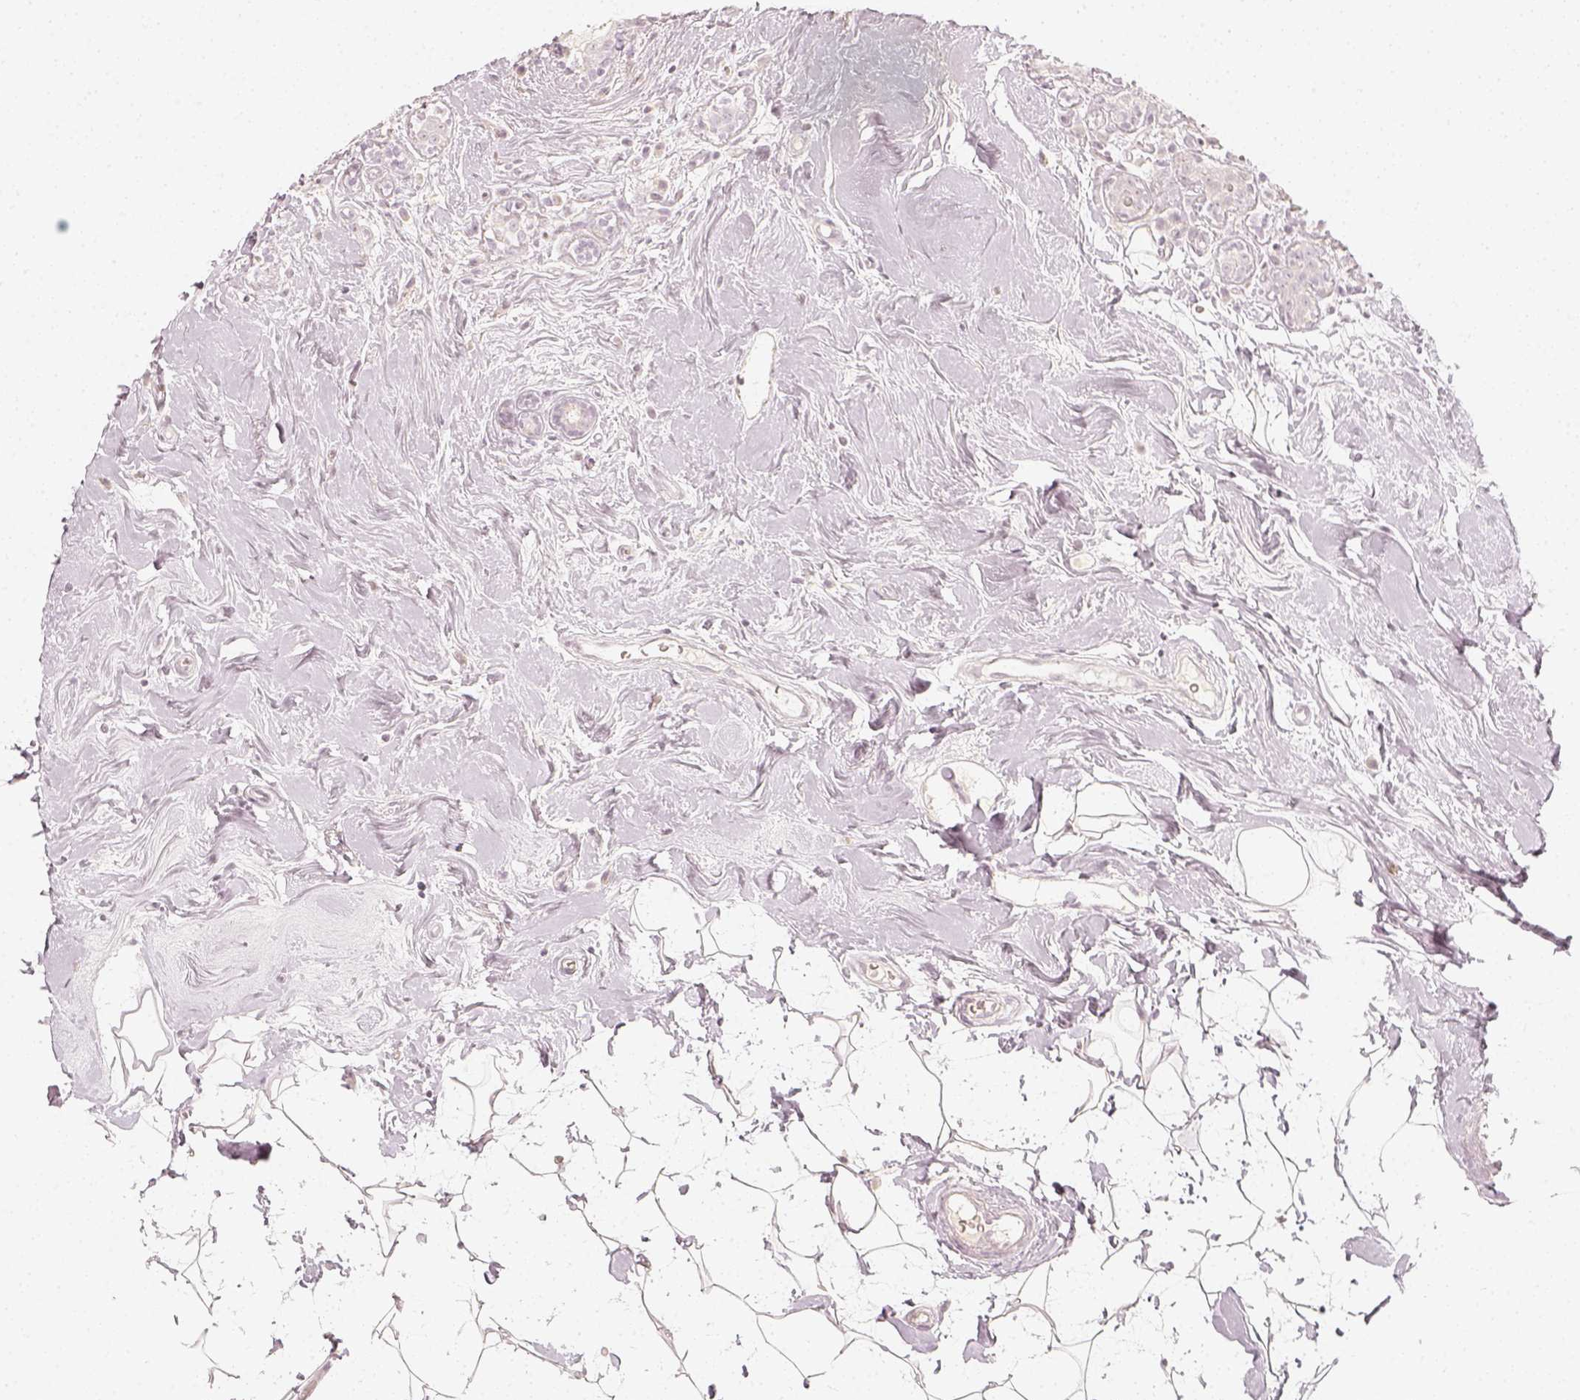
{"staining": {"intensity": "negative", "quantity": "none", "location": "none"}, "tissue": "breast cancer", "cell_type": "Tumor cells", "image_type": "cancer", "snomed": [{"axis": "morphology", "description": "Normal tissue, NOS"}, {"axis": "morphology", "description": "Duct carcinoma"}, {"axis": "topography", "description": "Breast"}], "caption": "Breast intraductal carcinoma was stained to show a protein in brown. There is no significant staining in tumor cells. (DAB (3,3'-diaminobenzidine) immunohistochemistry (IHC) with hematoxylin counter stain).", "gene": "DSG4", "patient": {"sex": "female", "age": 43}}